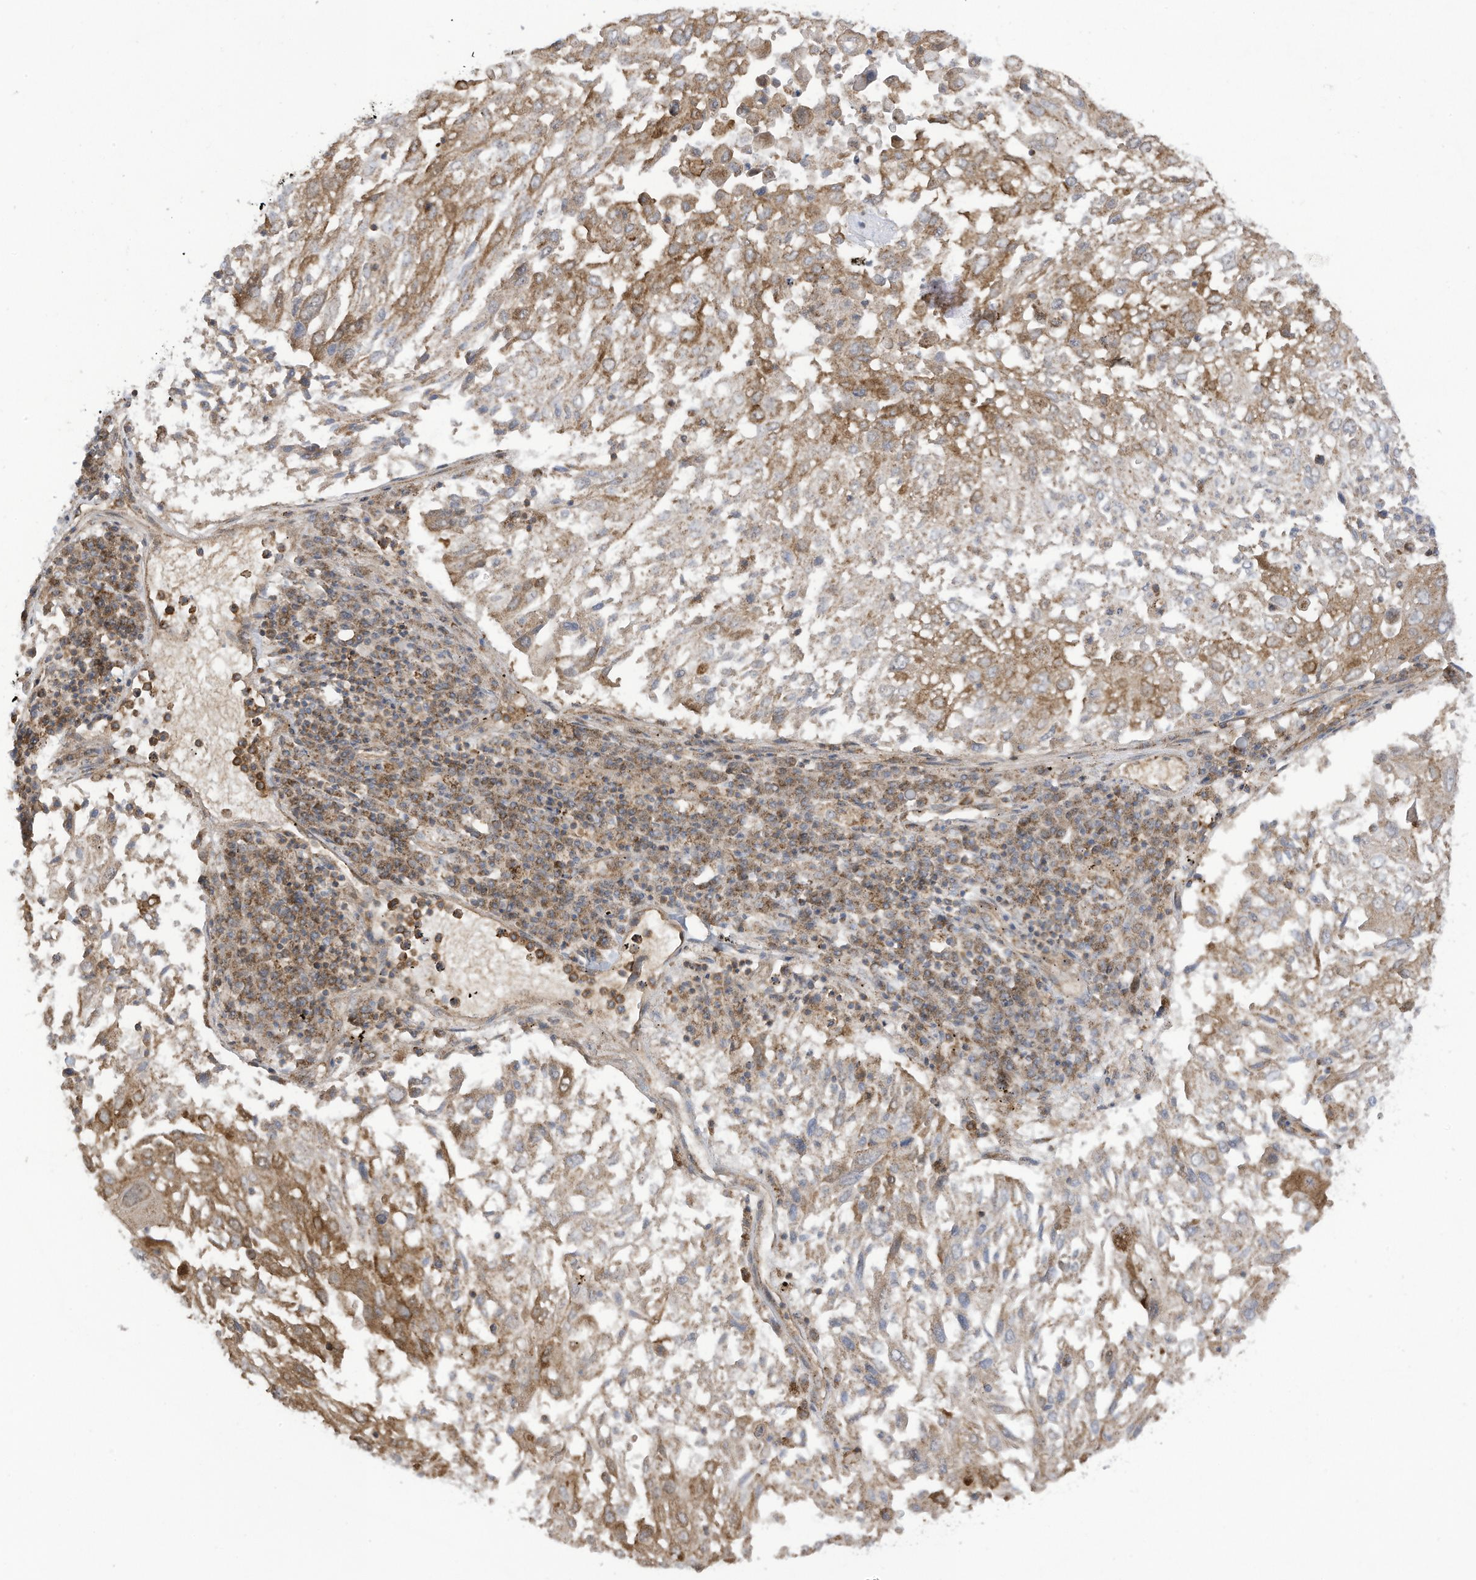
{"staining": {"intensity": "moderate", "quantity": "25%-75%", "location": "cytoplasmic/membranous"}, "tissue": "lung cancer", "cell_type": "Tumor cells", "image_type": "cancer", "snomed": [{"axis": "morphology", "description": "Squamous cell carcinoma, NOS"}, {"axis": "topography", "description": "Lung"}], "caption": "The micrograph exhibits staining of lung squamous cell carcinoma, revealing moderate cytoplasmic/membranous protein expression (brown color) within tumor cells.", "gene": "REPS1", "patient": {"sex": "male", "age": 65}}